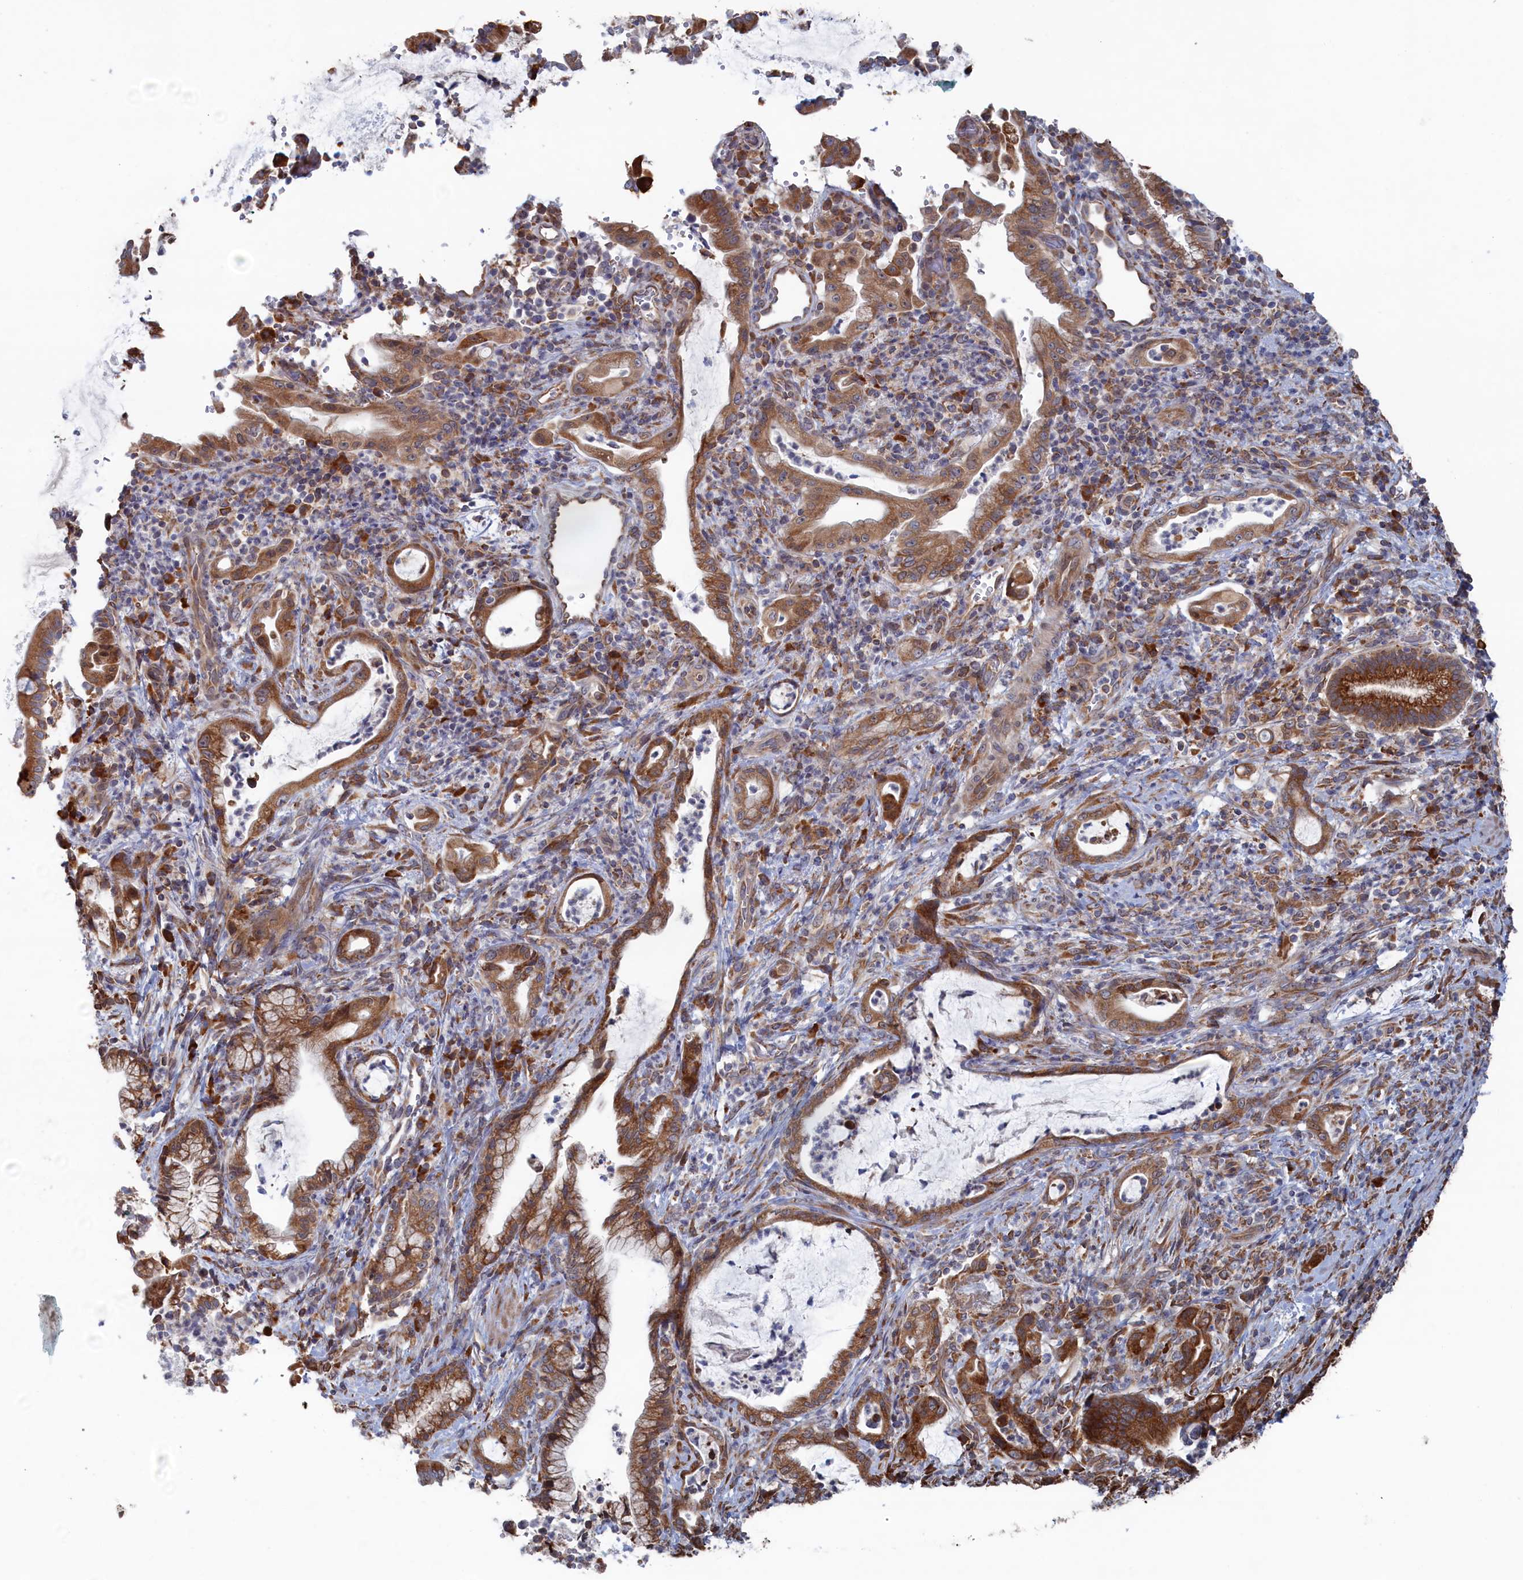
{"staining": {"intensity": "strong", "quantity": ">75%", "location": "cytoplasmic/membranous"}, "tissue": "pancreatic cancer", "cell_type": "Tumor cells", "image_type": "cancer", "snomed": [{"axis": "morphology", "description": "Normal tissue, NOS"}, {"axis": "morphology", "description": "Adenocarcinoma, NOS"}, {"axis": "topography", "description": "Pancreas"}], "caption": "Protein staining of pancreatic cancer tissue reveals strong cytoplasmic/membranous expression in about >75% of tumor cells. (IHC, brightfield microscopy, high magnification).", "gene": "BPIFB6", "patient": {"sex": "female", "age": 55}}